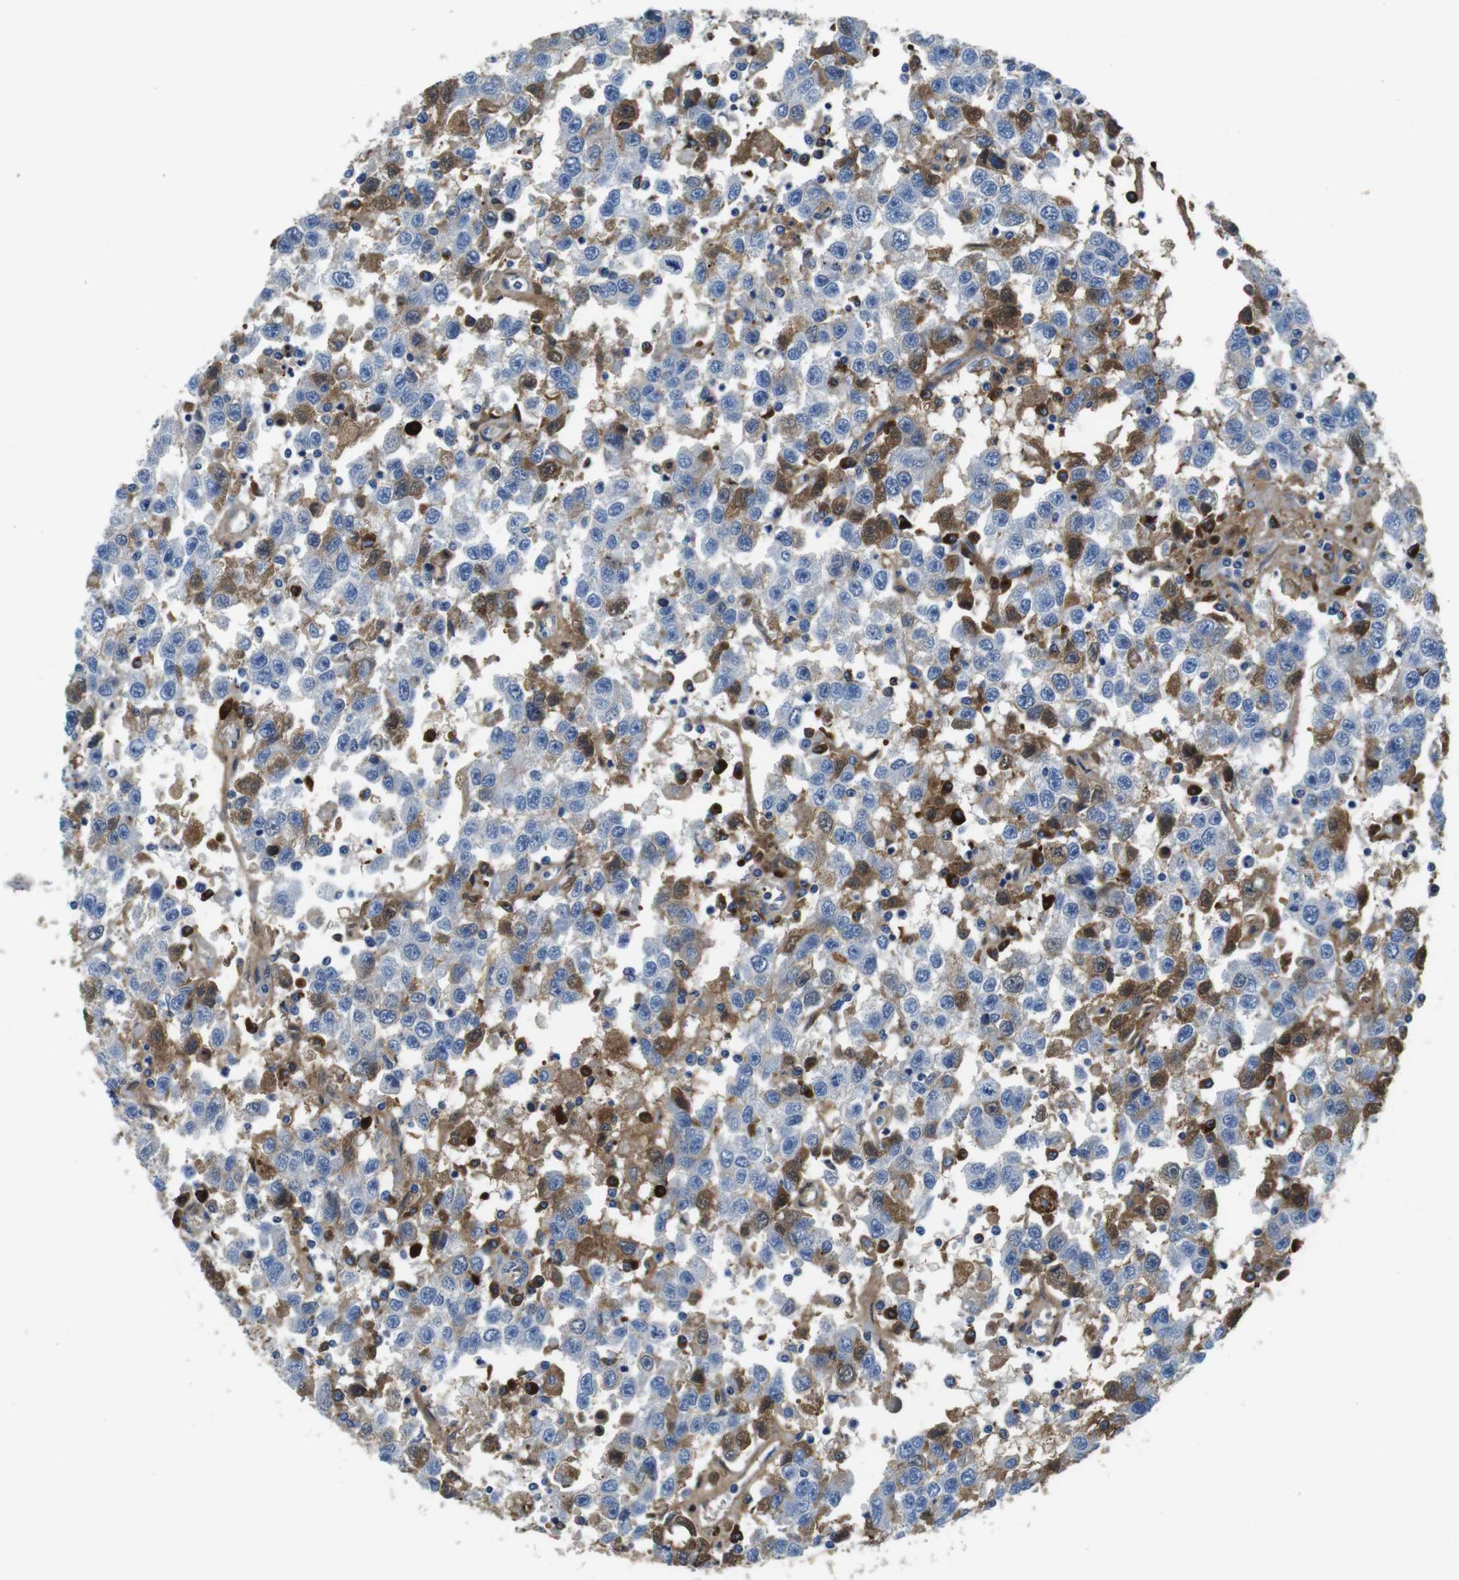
{"staining": {"intensity": "negative", "quantity": "none", "location": "none"}, "tissue": "testis cancer", "cell_type": "Tumor cells", "image_type": "cancer", "snomed": [{"axis": "morphology", "description": "Seminoma, NOS"}, {"axis": "topography", "description": "Testis"}], "caption": "Immunohistochemical staining of human testis cancer demonstrates no significant positivity in tumor cells.", "gene": "IGKC", "patient": {"sex": "male", "age": 41}}